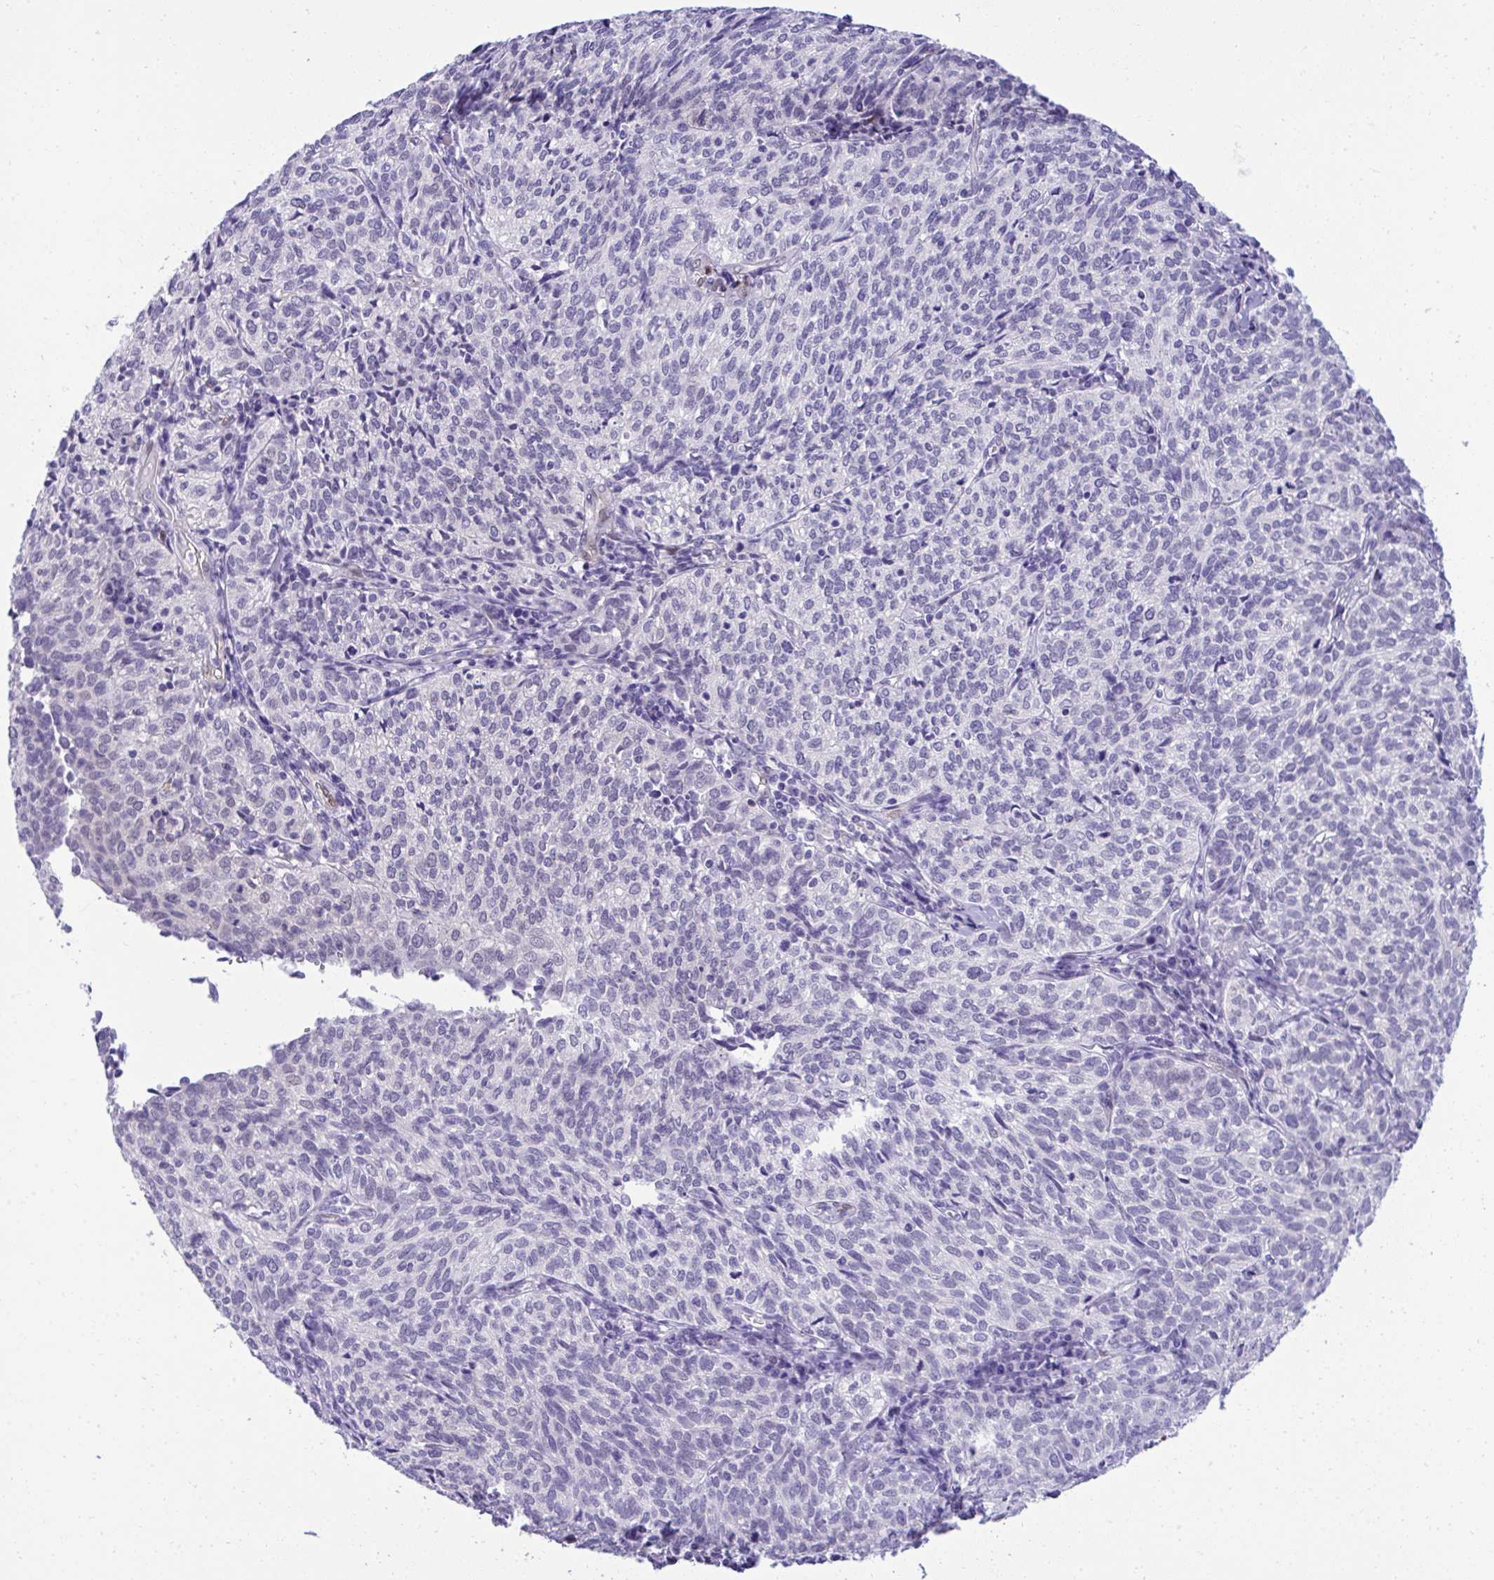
{"staining": {"intensity": "negative", "quantity": "none", "location": "none"}, "tissue": "cervical cancer", "cell_type": "Tumor cells", "image_type": "cancer", "snomed": [{"axis": "morphology", "description": "Normal tissue, NOS"}, {"axis": "morphology", "description": "Squamous cell carcinoma, NOS"}, {"axis": "topography", "description": "Vagina"}, {"axis": "topography", "description": "Cervix"}], "caption": "DAB immunohistochemical staining of squamous cell carcinoma (cervical) demonstrates no significant staining in tumor cells. (Immunohistochemistry, brightfield microscopy, high magnification).", "gene": "PGM2L1", "patient": {"sex": "female", "age": 45}}